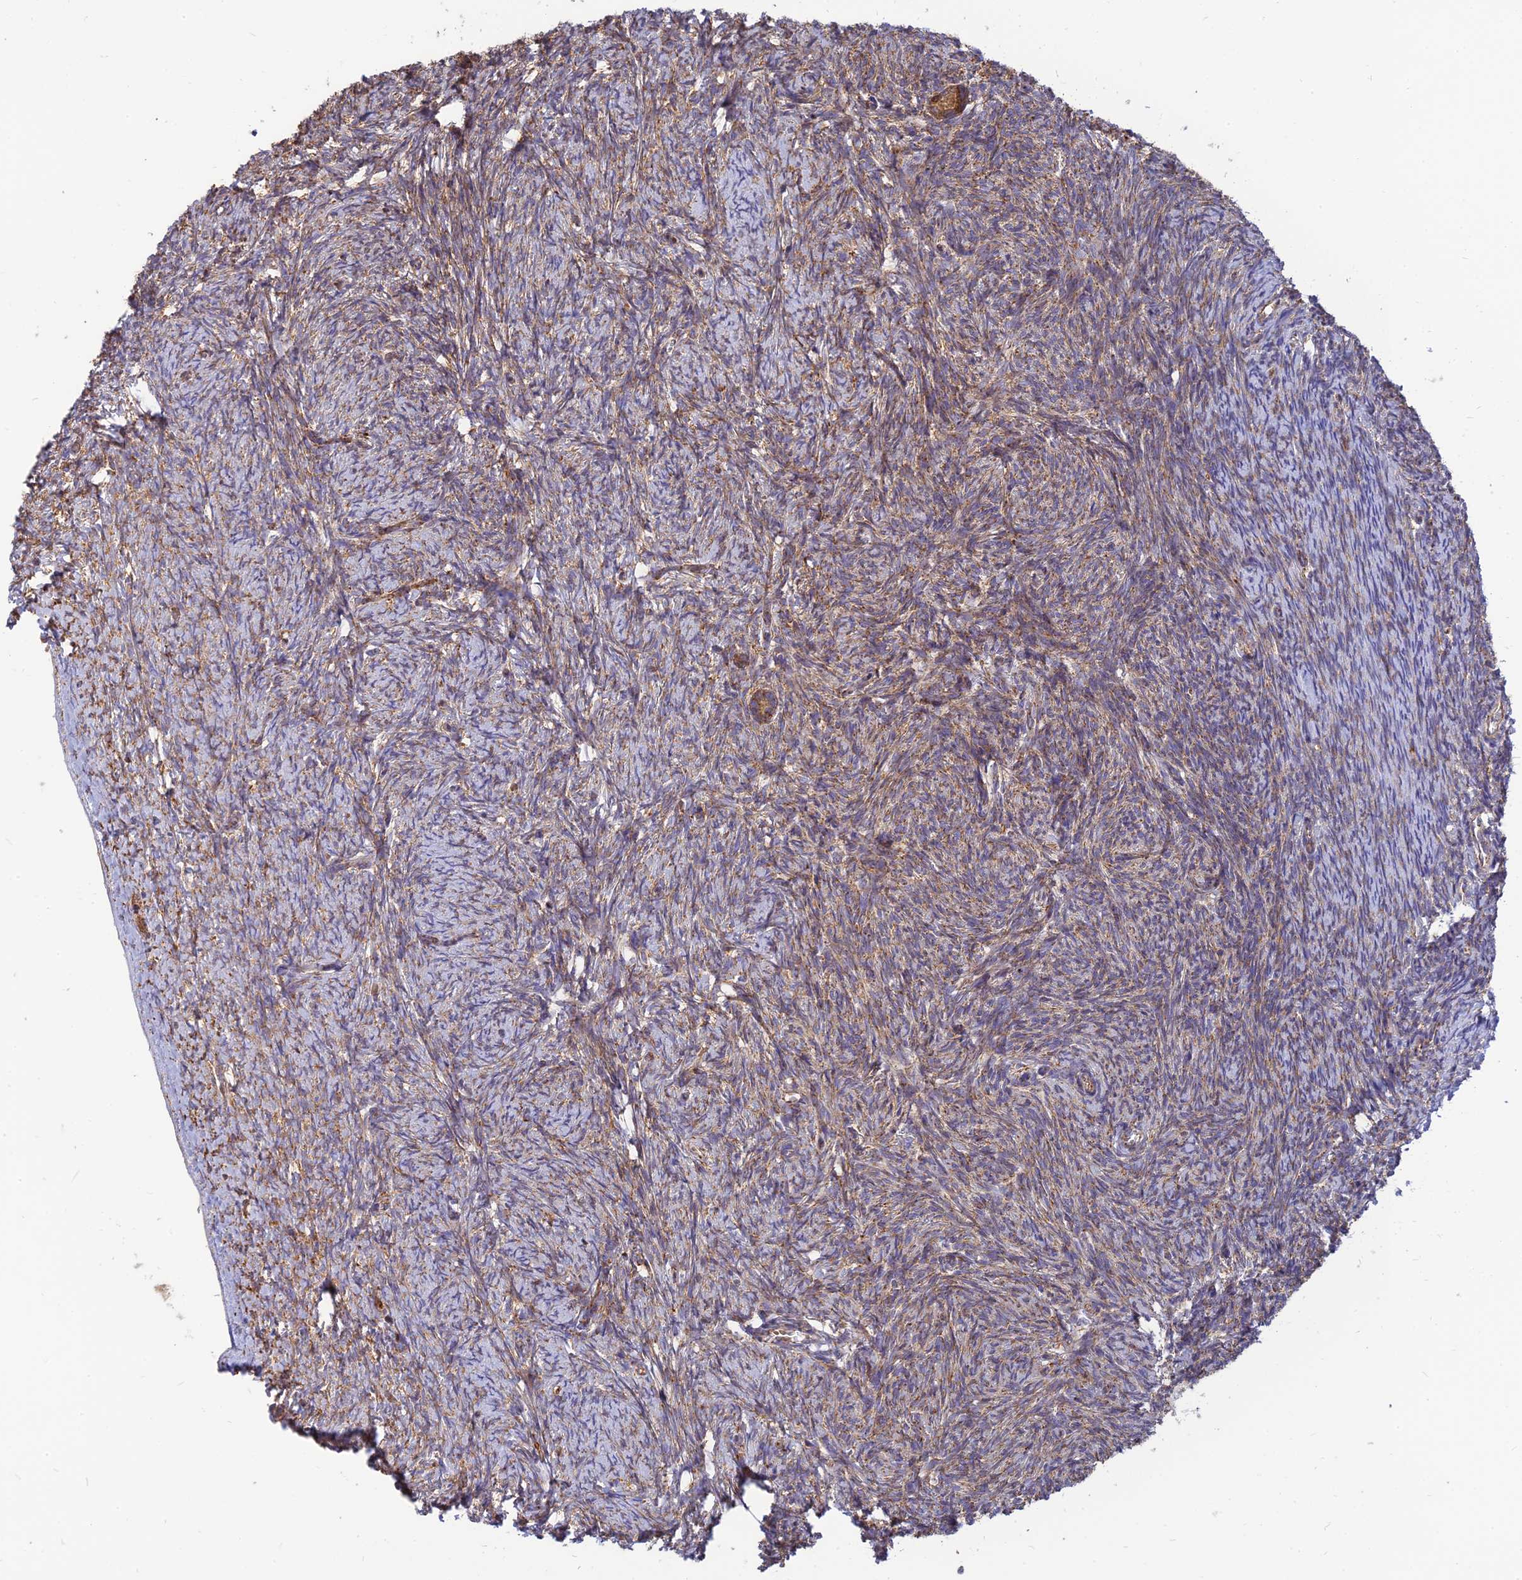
{"staining": {"intensity": "moderate", "quantity": ">75%", "location": "cytoplasmic/membranous"}, "tissue": "ovary", "cell_type": "Follicle cells", "image_type": "normal", "snomed": [{"axis": "morphology", "description": "Normal tissue, NOS"}, {"axis": "topography", "description": "Ovary"}], "caption": "Immunohistochemistry (IHC) staining of benign ovary, which displays medium levels of moderate cytoplasmic/membranous positivity in about >75% of follicle cells indicating moderate cytoplasmic/membranous protein positivity. The staining was performed using DAB (brown) for protein detection and nuclei were counterstained in hematoxylin (blue).", "gene": "THUMPD2", "patient": {"sex": "female", "age": 44}}